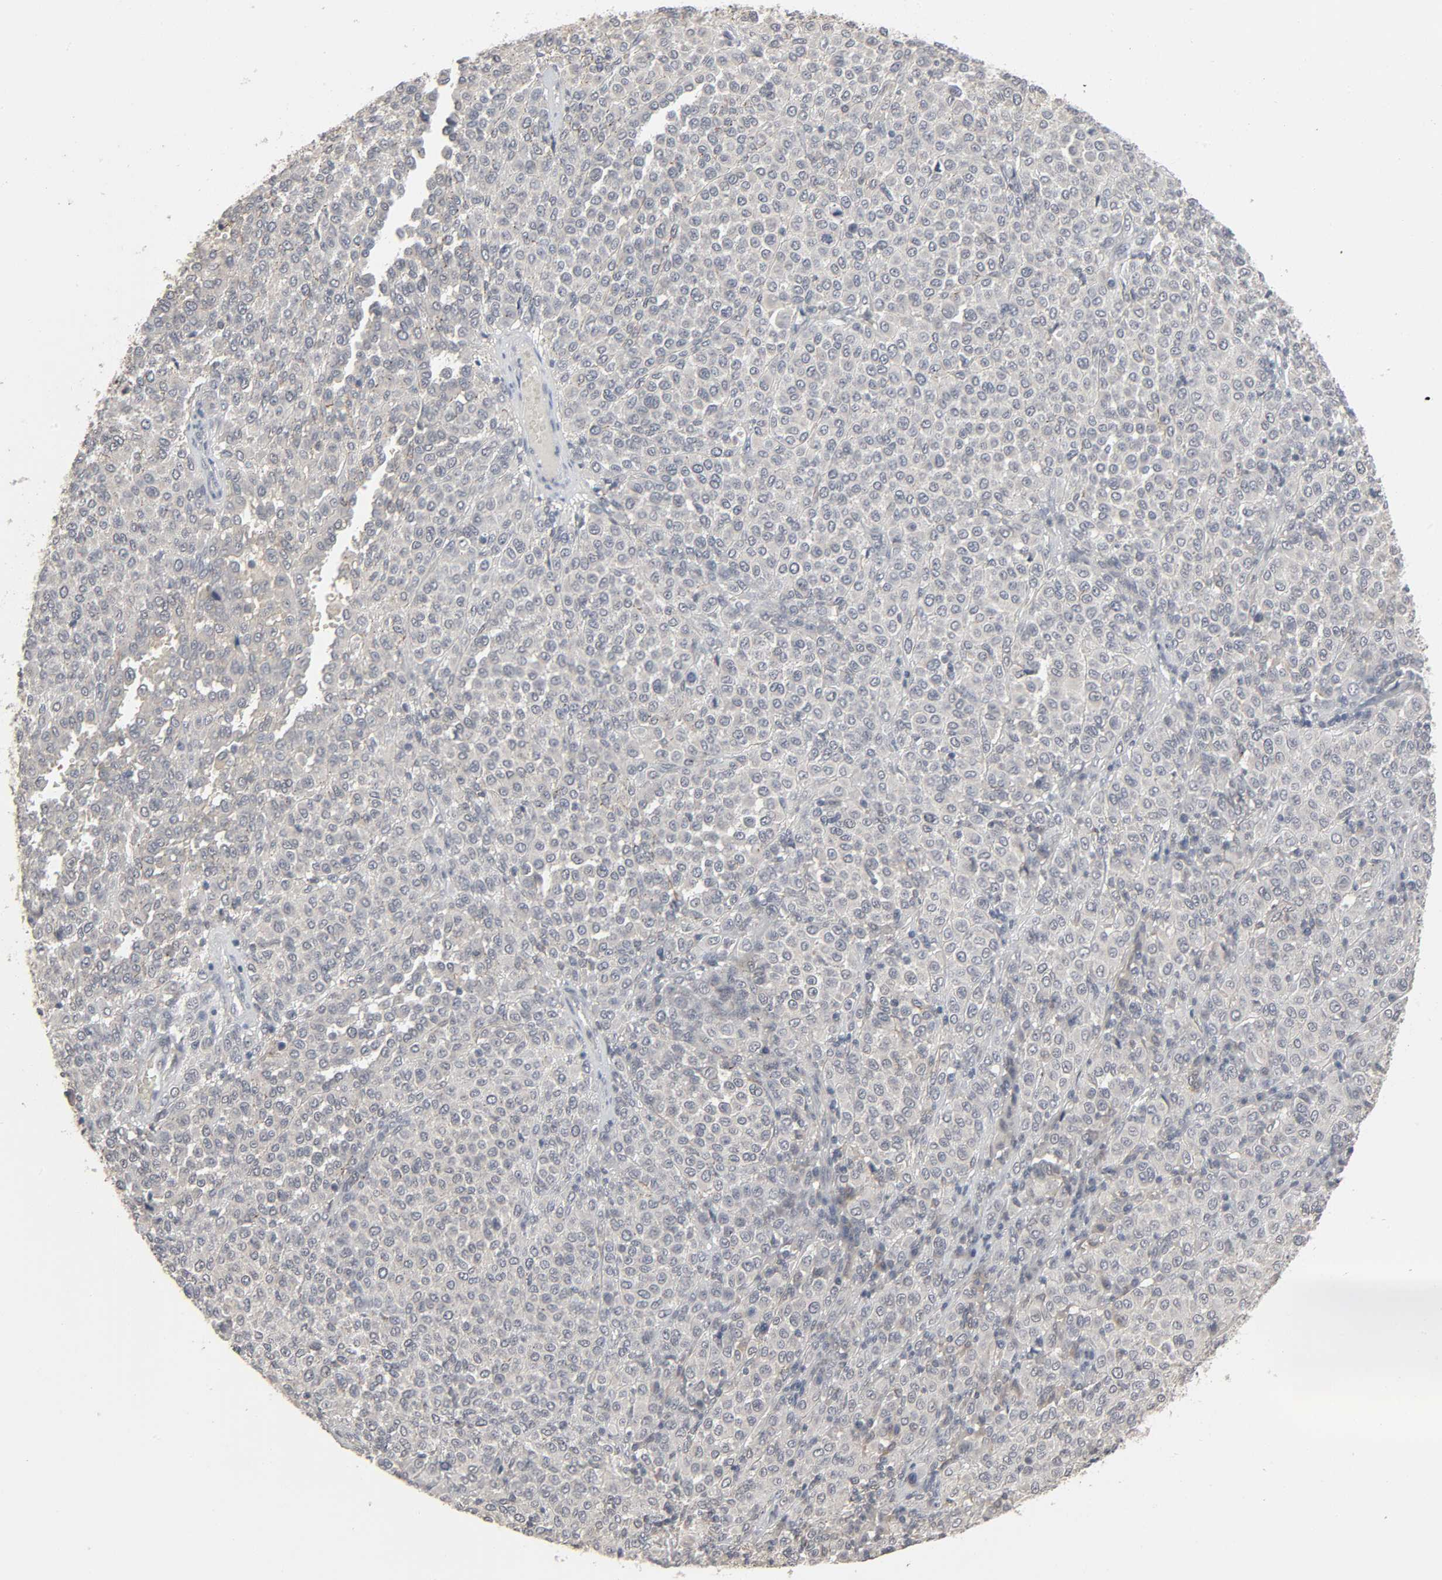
{"staining": {"intensity": "negative", "quantity": "none", "location": "none"}, "tissue": "melanoma", "cell_type": "Tumor cells", "image_type": "cancer", "snomed": [{"axis": "morphology", "description": "Malignant melanoma, Metastatic site"}, {"axis": "topography", "description": "Pancreas"}], "caption": "High magnification brightfield microscopy of malignant melanoma (metastatic site) stained with DAB (brown) and counterstained with hematoxylin (blue): tumor cells show no significant staining.", "gene": "ZNF222", "patient": {"sex": "female", "age": 30}}